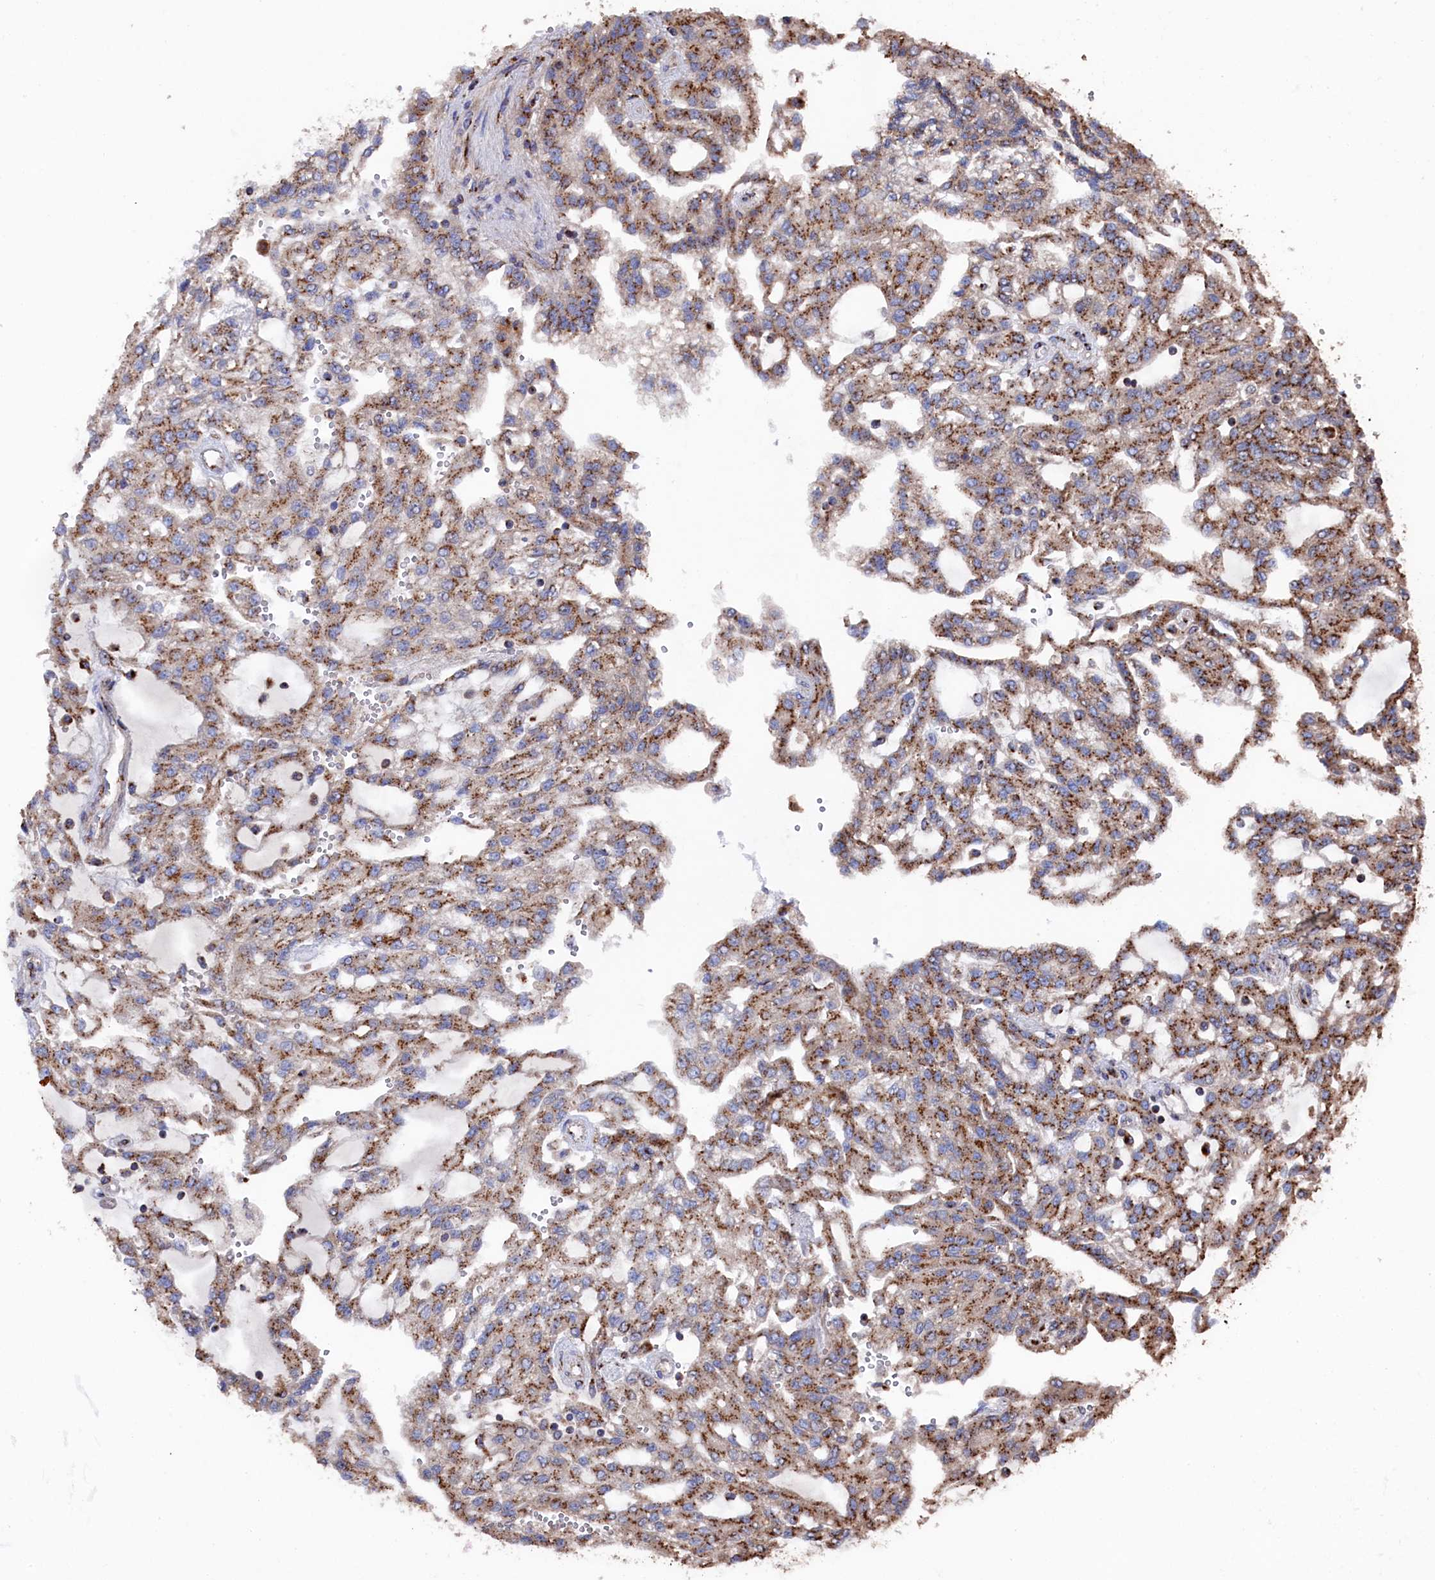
{"staining": {"intensity": "moderate", "quantity": ">75%", "location": "cytoplasmic/membranous"}, "tissue": "renal cancer", "cell_type": "Tumor cells", "image_type": "cancer", "snomed": [{"axis": "morphology", "description": "Adenocarcinoma, NOS"}, {"axis": "topography", "description": "Kidney"}], "caption": "Renal adenocarcinoma tissue demonstrates moderate cytoplasmic/membranous staining in approximately >75% of tumor cells, visualized by immunohistochemistry.", "gene": "PRRC1", "patient": {"sex": "male", "age": 63}}